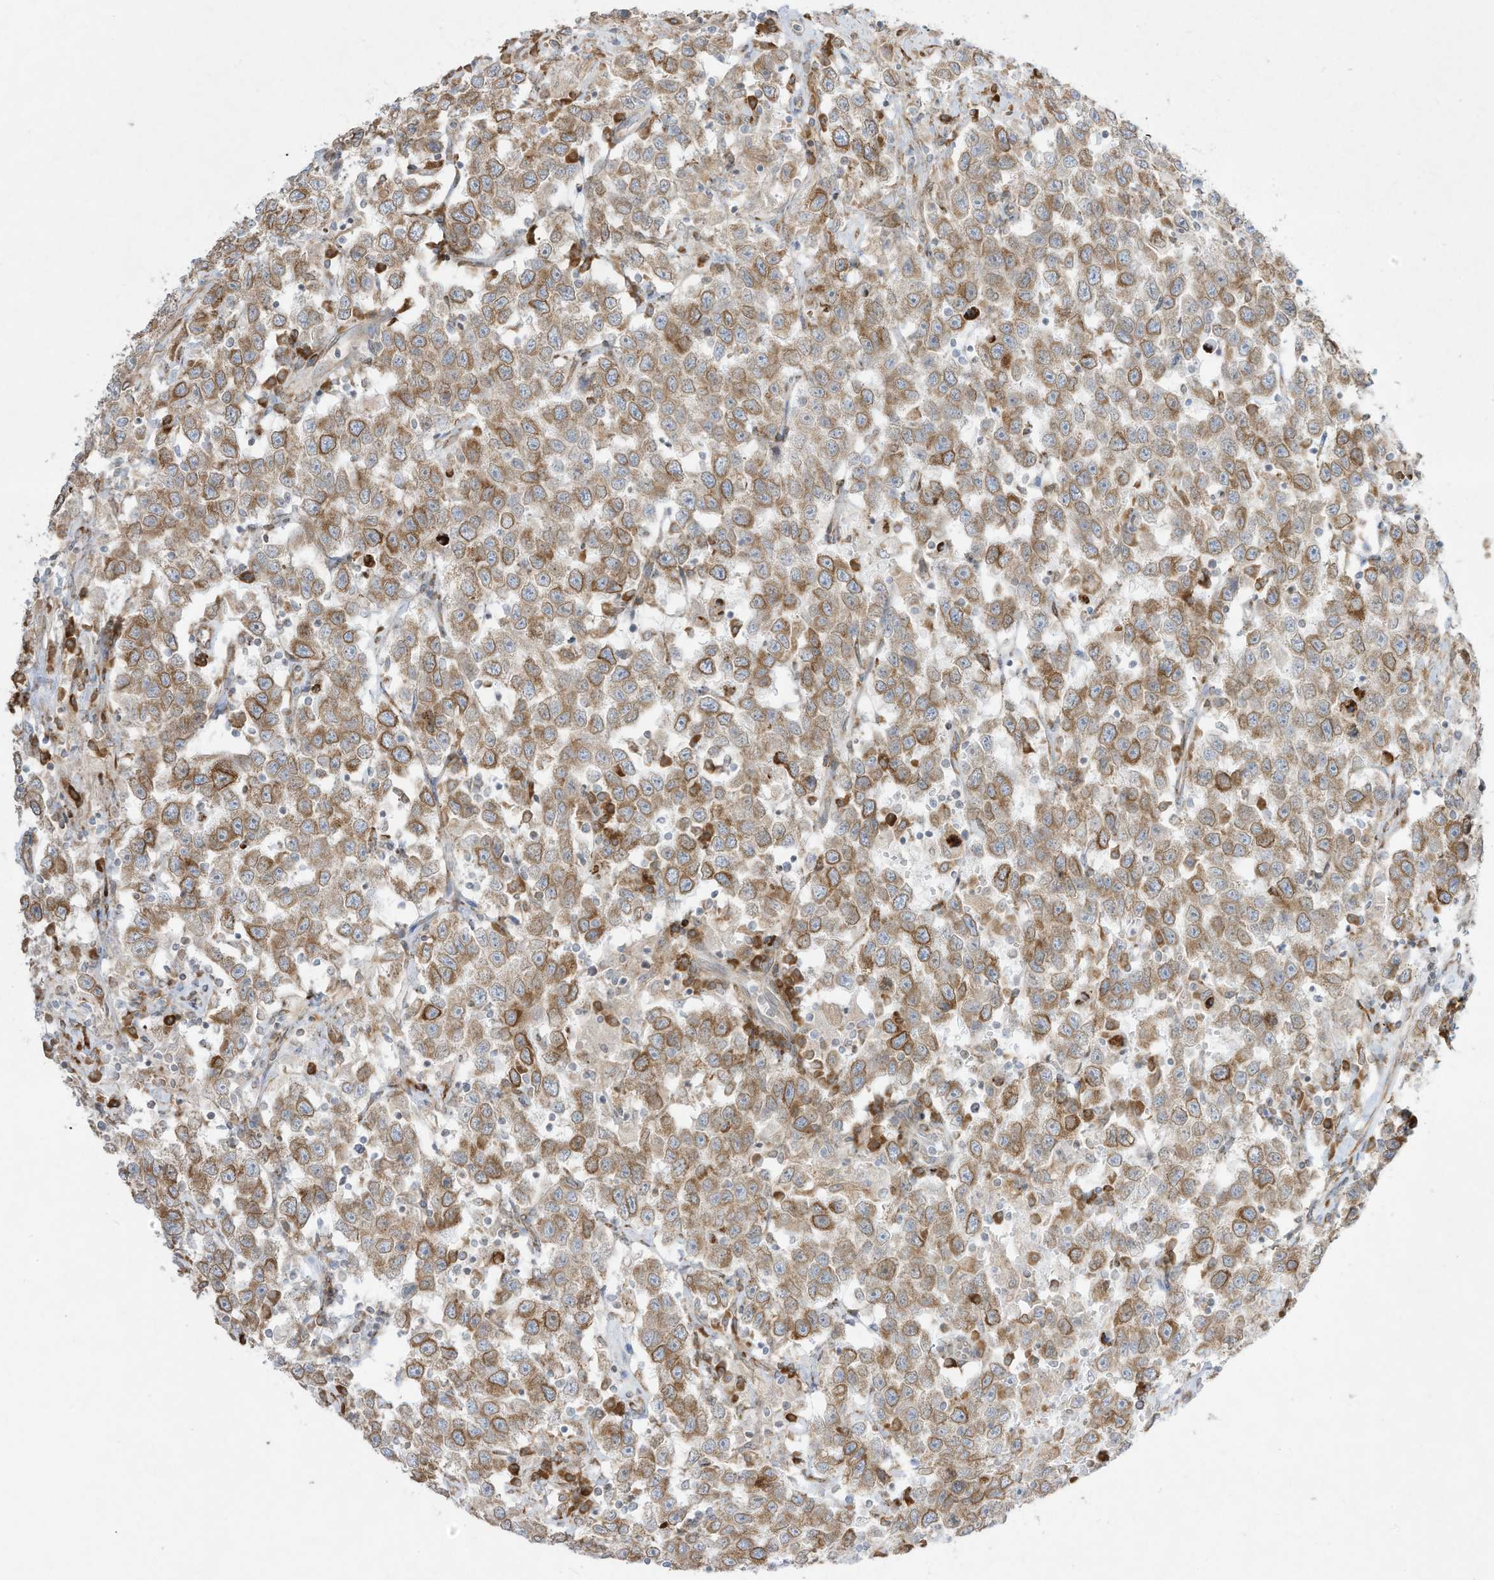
{"staining": {"intensity": "moderate", "quantity": ">75%", "location": "cytoplasmic/membranous"}, "tissue": "testis cancer", "cell_type": "Tumor cells", "image_type": "cancer", "snomed": [{"axis": "morphology", "description": "Seminoma, NOS"}, {"axis": "topography", "description": "Testis"}], "caption": "High-magnification brightfield microscopy of testis seminoma stained with DAB (brown) and counterstained with hematoxylin (blue). tumor cells exhibit moderate cytoplasmic/membranous staining is appreciated in approximately>75% of cells.", "gene": "PTK6", "patient": {"sex": "male", "age": 41}}